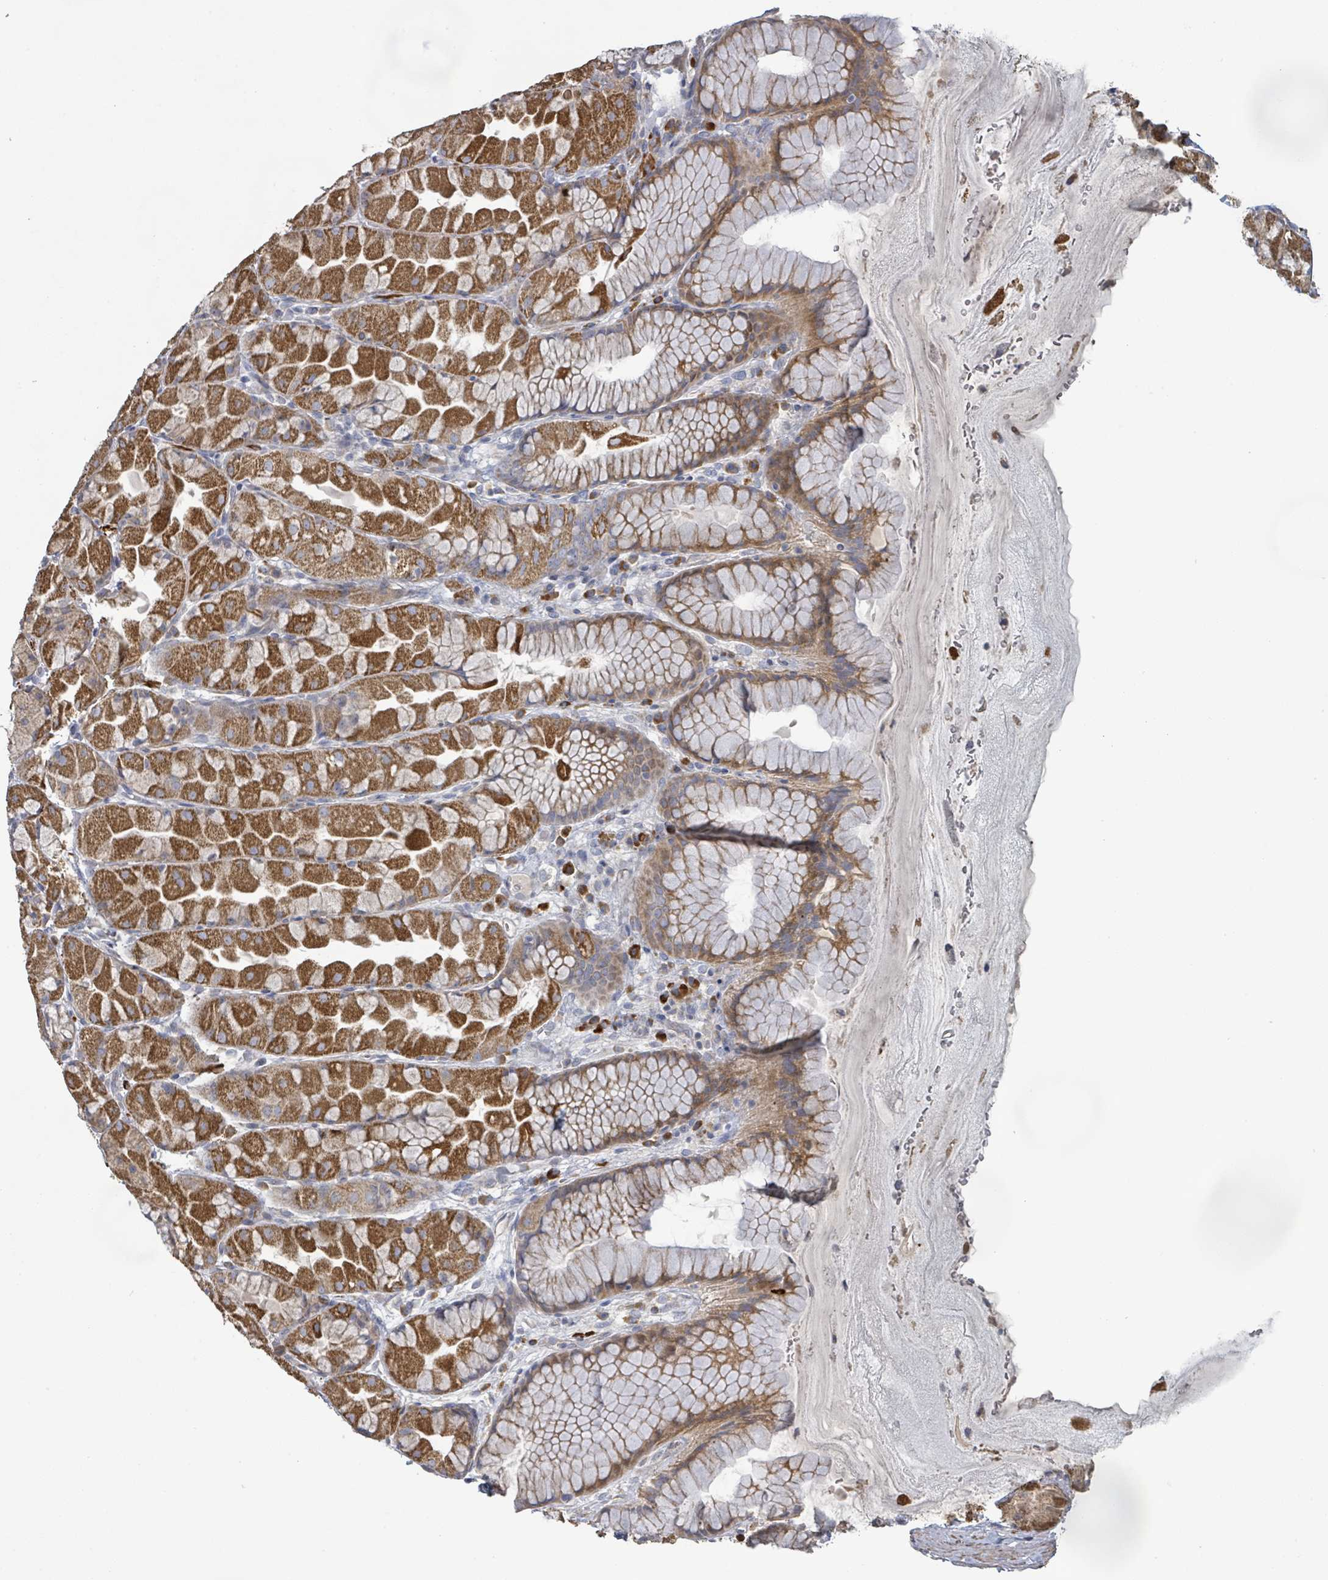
{"staining": {"intensity": "strong", "quantity": ">75%", "location": "cytoplasmic/membranous"}, "tissue": "stomach", "cell_type": "Glandular cells", "image_type": "normal", "snomed": [{"axis": "morphology", "description": "Normal tissue, NOS"}, {"axis": "topography", "description": "Stomach"}], "caption": "Approximately >75% of glandular cells in benign stomach exhibit strong cytoplasmic/membranous protein staining as visualized by brown immunohistochemical staining.", "gene": "KCNS2", "patient": {"sex": "male", "age": 57}}